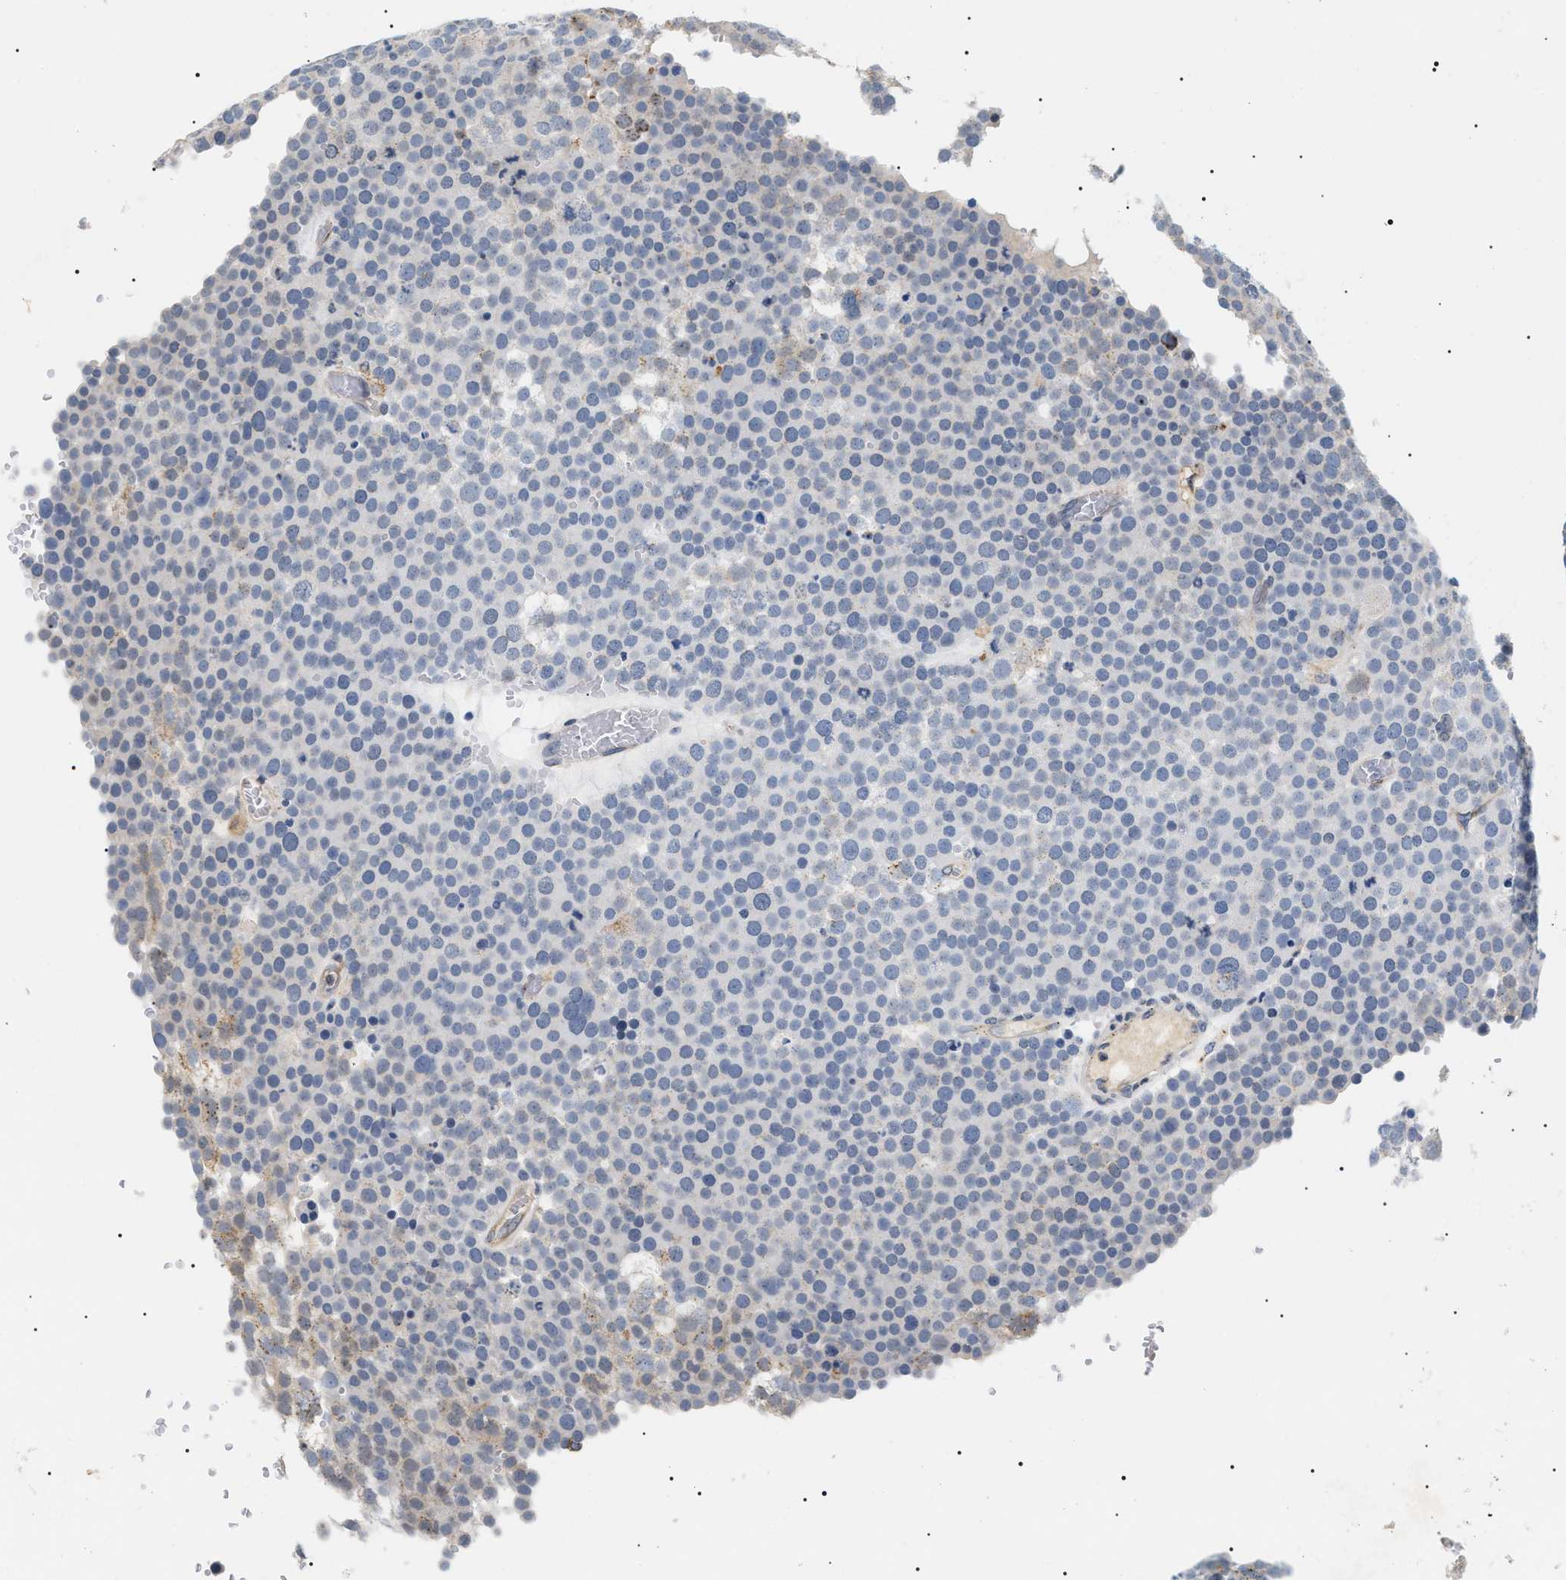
{"staining": {"intensity": "negative", "quantity": "none", "location": "none"}, "tissue": "testis cancer", "cell_type": "Tumor cells", "image_type": "cancer", "snomed": [{"axis": "morphology", "description": "Seminoma, NOS"}, {"axis": "topography", "description": "Testis"}], "caption": "Testis cancer was stained to show a protein in brown. There is no significant positivity in tumor cells.", "gene": "HSD17B11", "patient": {"sex": "male", "age": 71}}